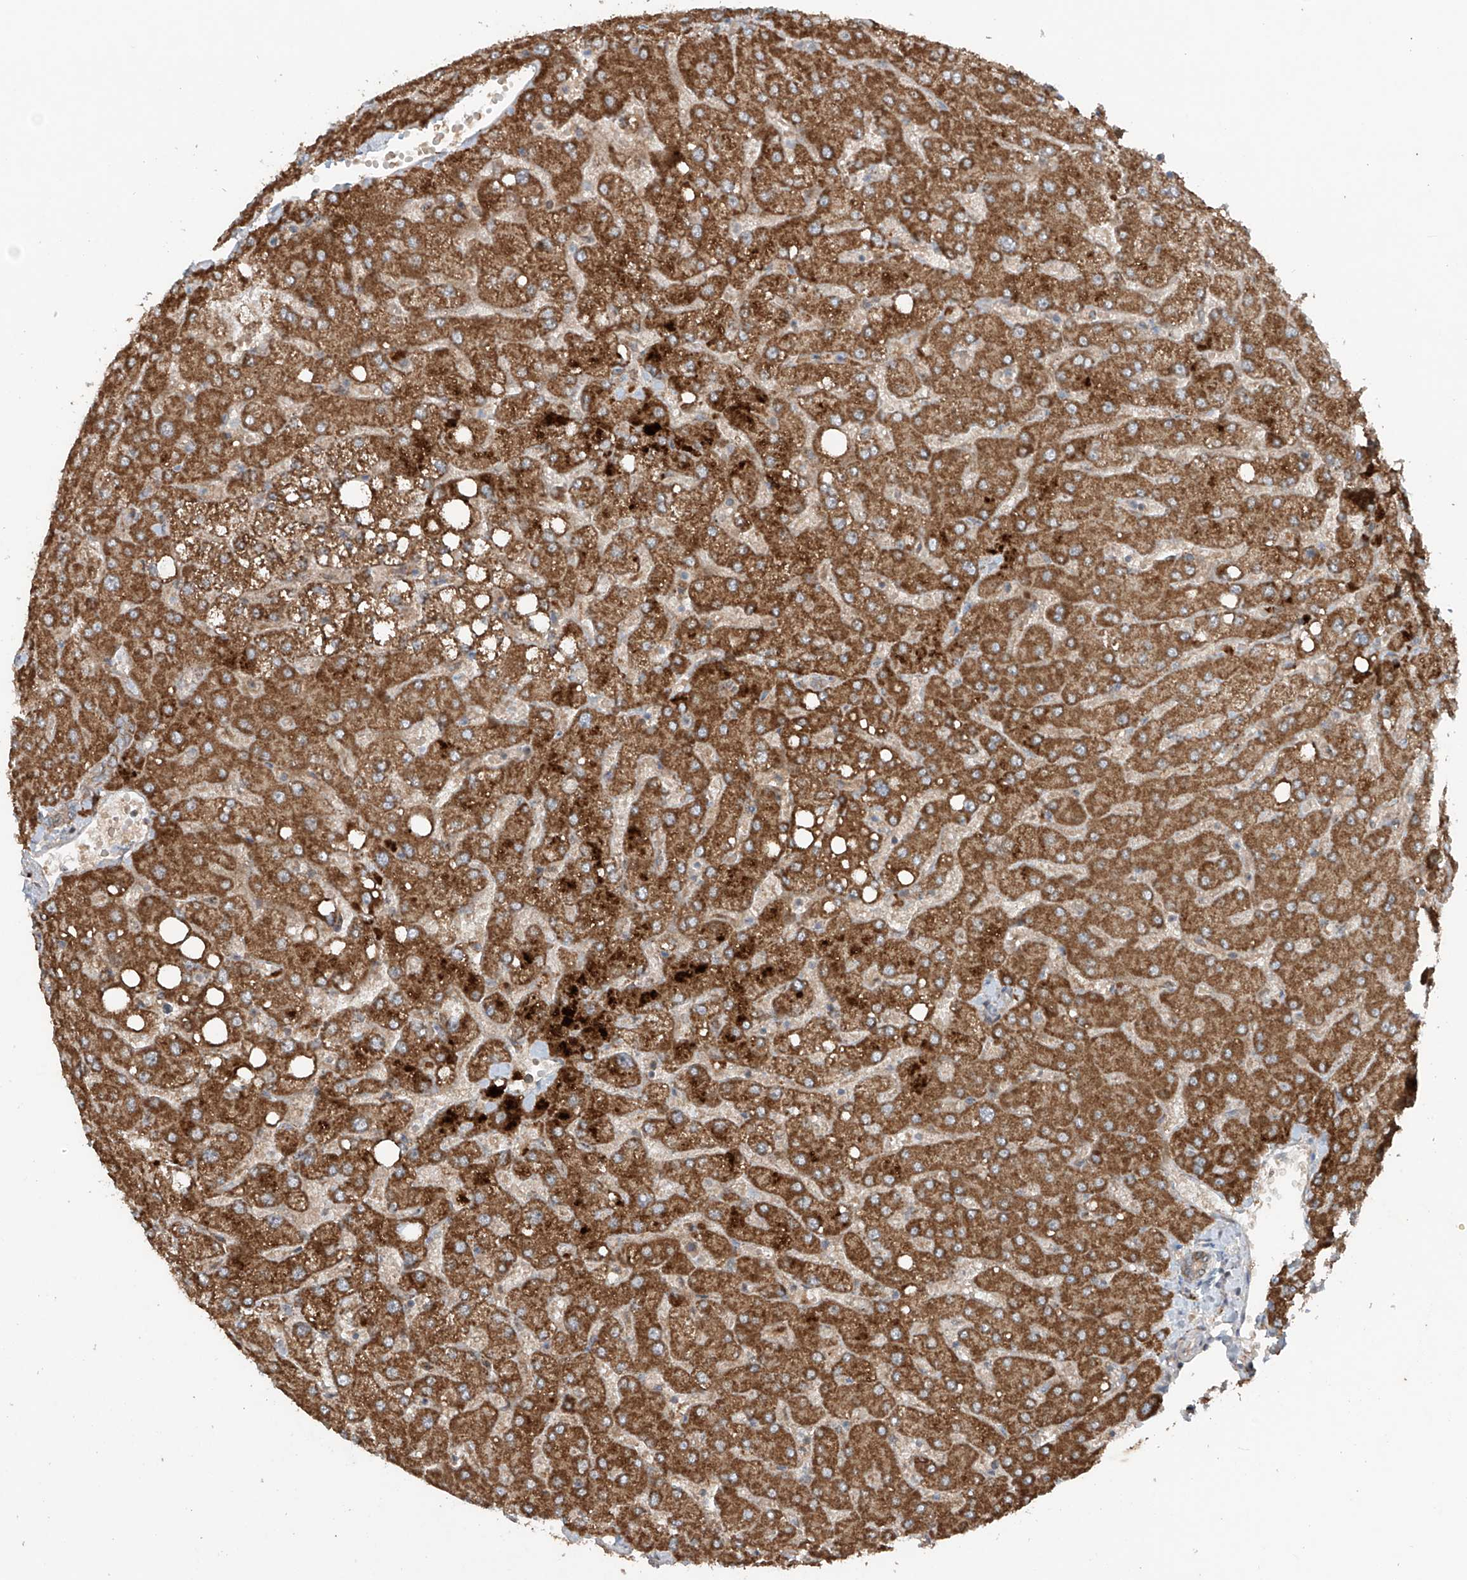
{"staining": {"intensity": "weak", "quantity": ">75%", "location": "cytoplasmic/membranous"}, "tissue": "liver", "cell_type": "Cholangiocytes", "image_type": "normal", "snomed": [{"axis": "morphology", "description": "Normal tissue, NOS"}, {"axis": "topography", "description": "Liver"}], "caption": "Immunohistochemistry image of unremarkable liver: liver stained using immunohistochemistry demonstrates low levels of weak protein expression localized specifically in the cytoplasmic/membranous of cholangiocytes, appearing as a cytoplasmic/membranous brown color.", "gene": "SAMD3", "patient": {"sex": "female", "age": 54}}